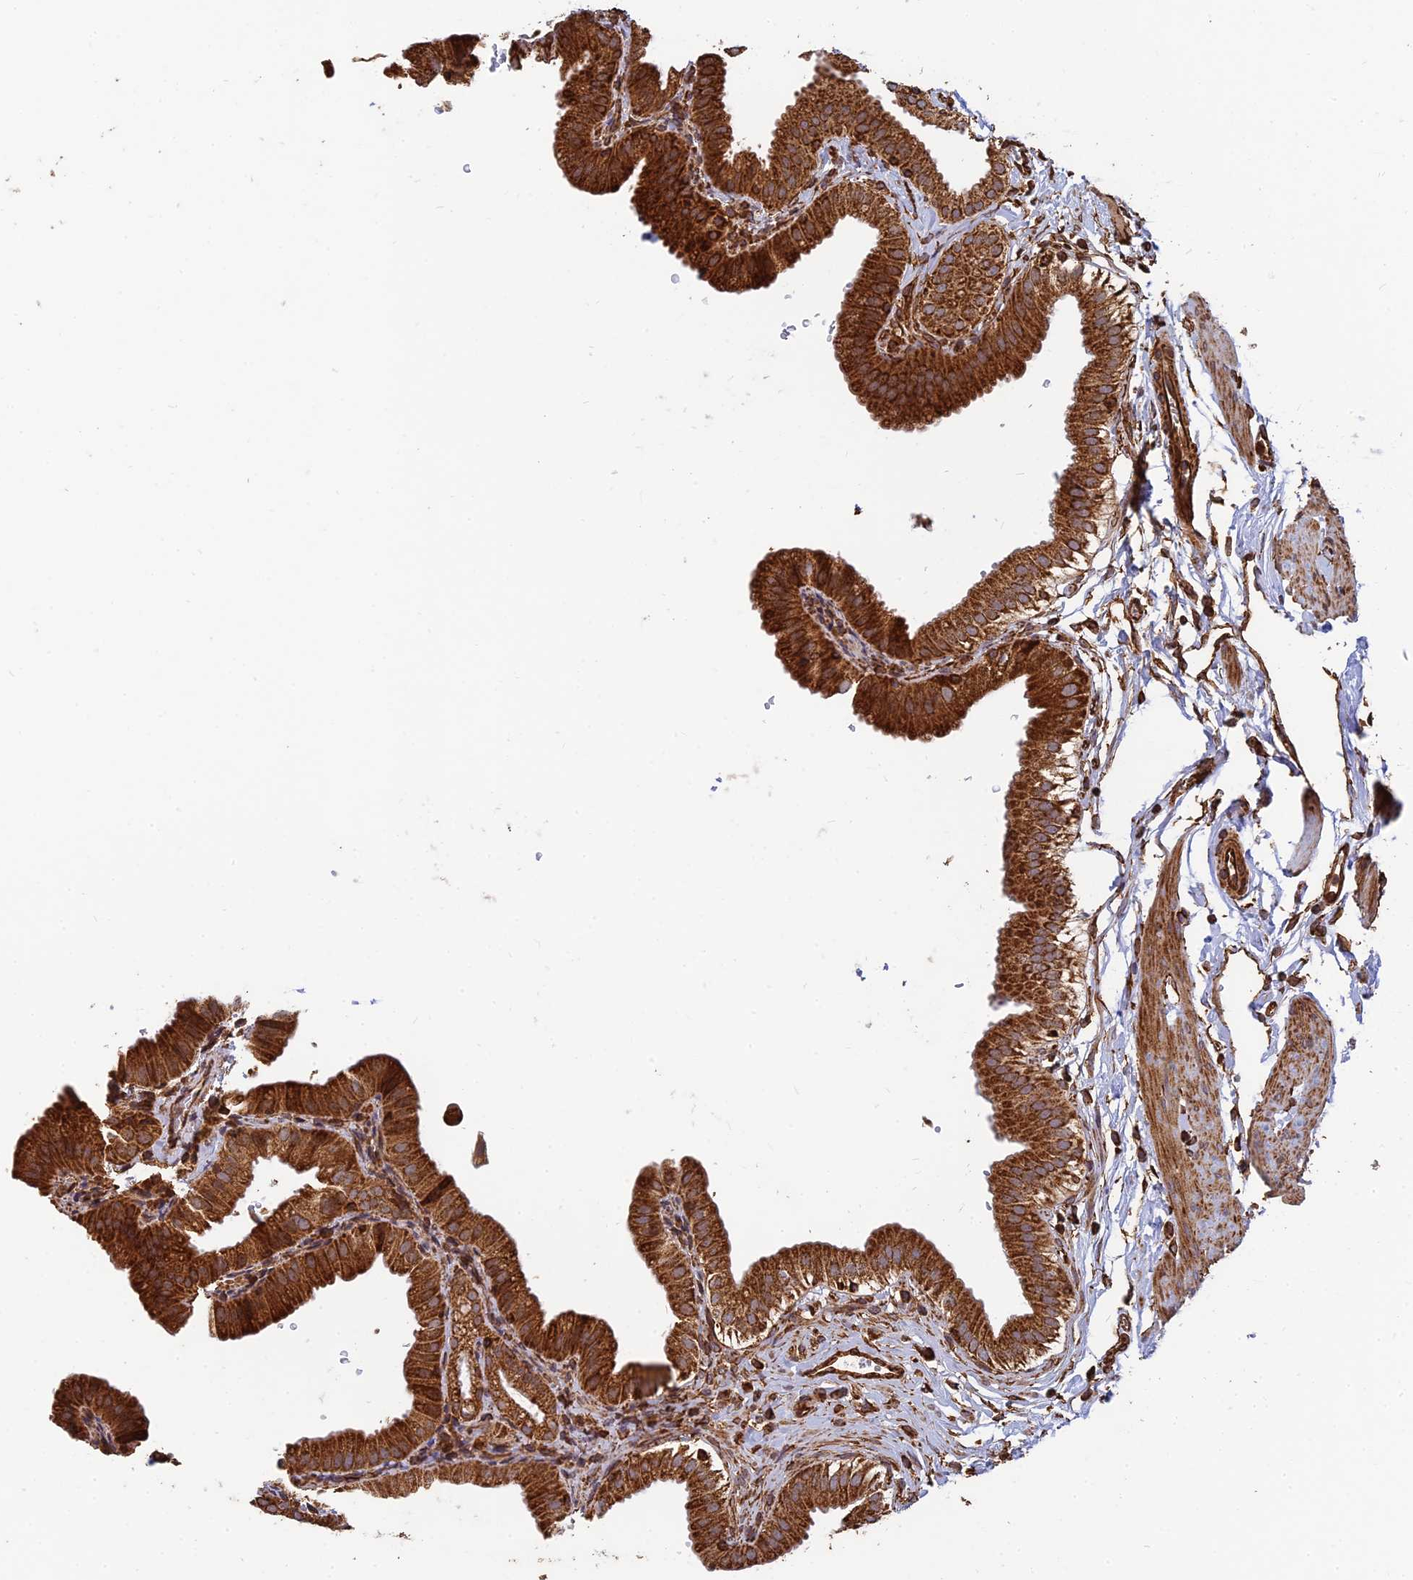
{"staining": {"intensity": "strong", "quantity": ">75%", "location": "cytoplasmic/membranous"}, "tissue": "gallbladder", "cell_type": "Glandular cells", "image_type": "normal", "snomed": [{"axis": "morphology", "description": "Normal tissue, NOS"}, {"axis": "topography", "description": "Gallbladder"}], "caption": "A high-resolution photomicrograph shows IHC staining of benign gallbladder, which shows strong cytoplasmic/membranous positivity in approximately >75% of glandular cells.", "gene": "DSTYK", "patient": {"sex": "female", "age": 61}}